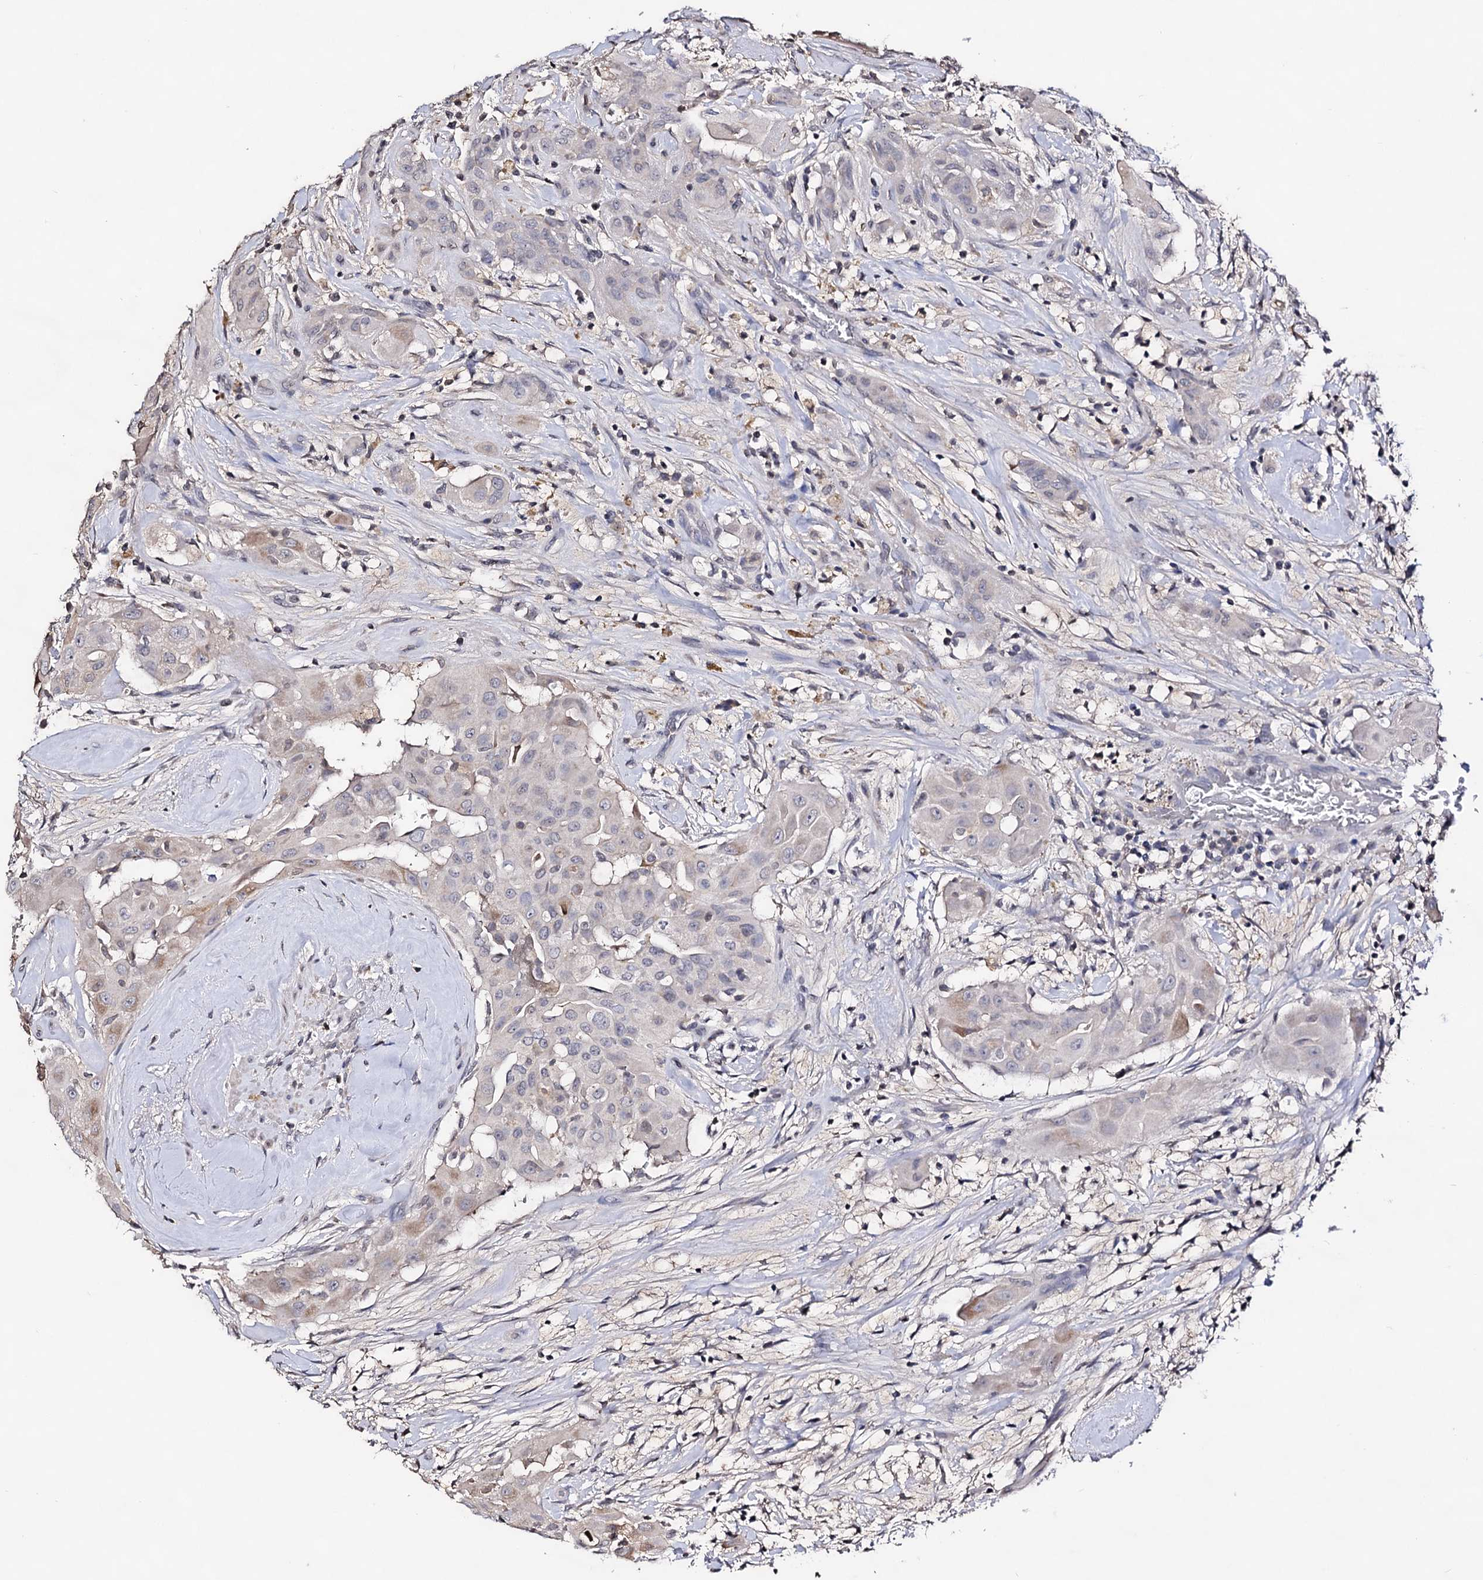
{"staining": {"intensity": "weak", "quantity": "<25%", "location": "cytoplasmic/membranous"}, "tissue": "thyroid cancer", "cell_type": "Tumor cells", "image_type": "cancer", "snomed": [{"axis": "morphology", "description": "Papillary adenocarcinoma, NOS"}, {"axis": "topography", "description": "Thyroid gland"}], "caption": "Thyroid papillary adenocarcinoma stained for a protein using immunohistochemistry (IHC) demonstrates no staining tumor cells.", "gene": "PLIN1", "patient": {"sex": "female", "age": 59}}